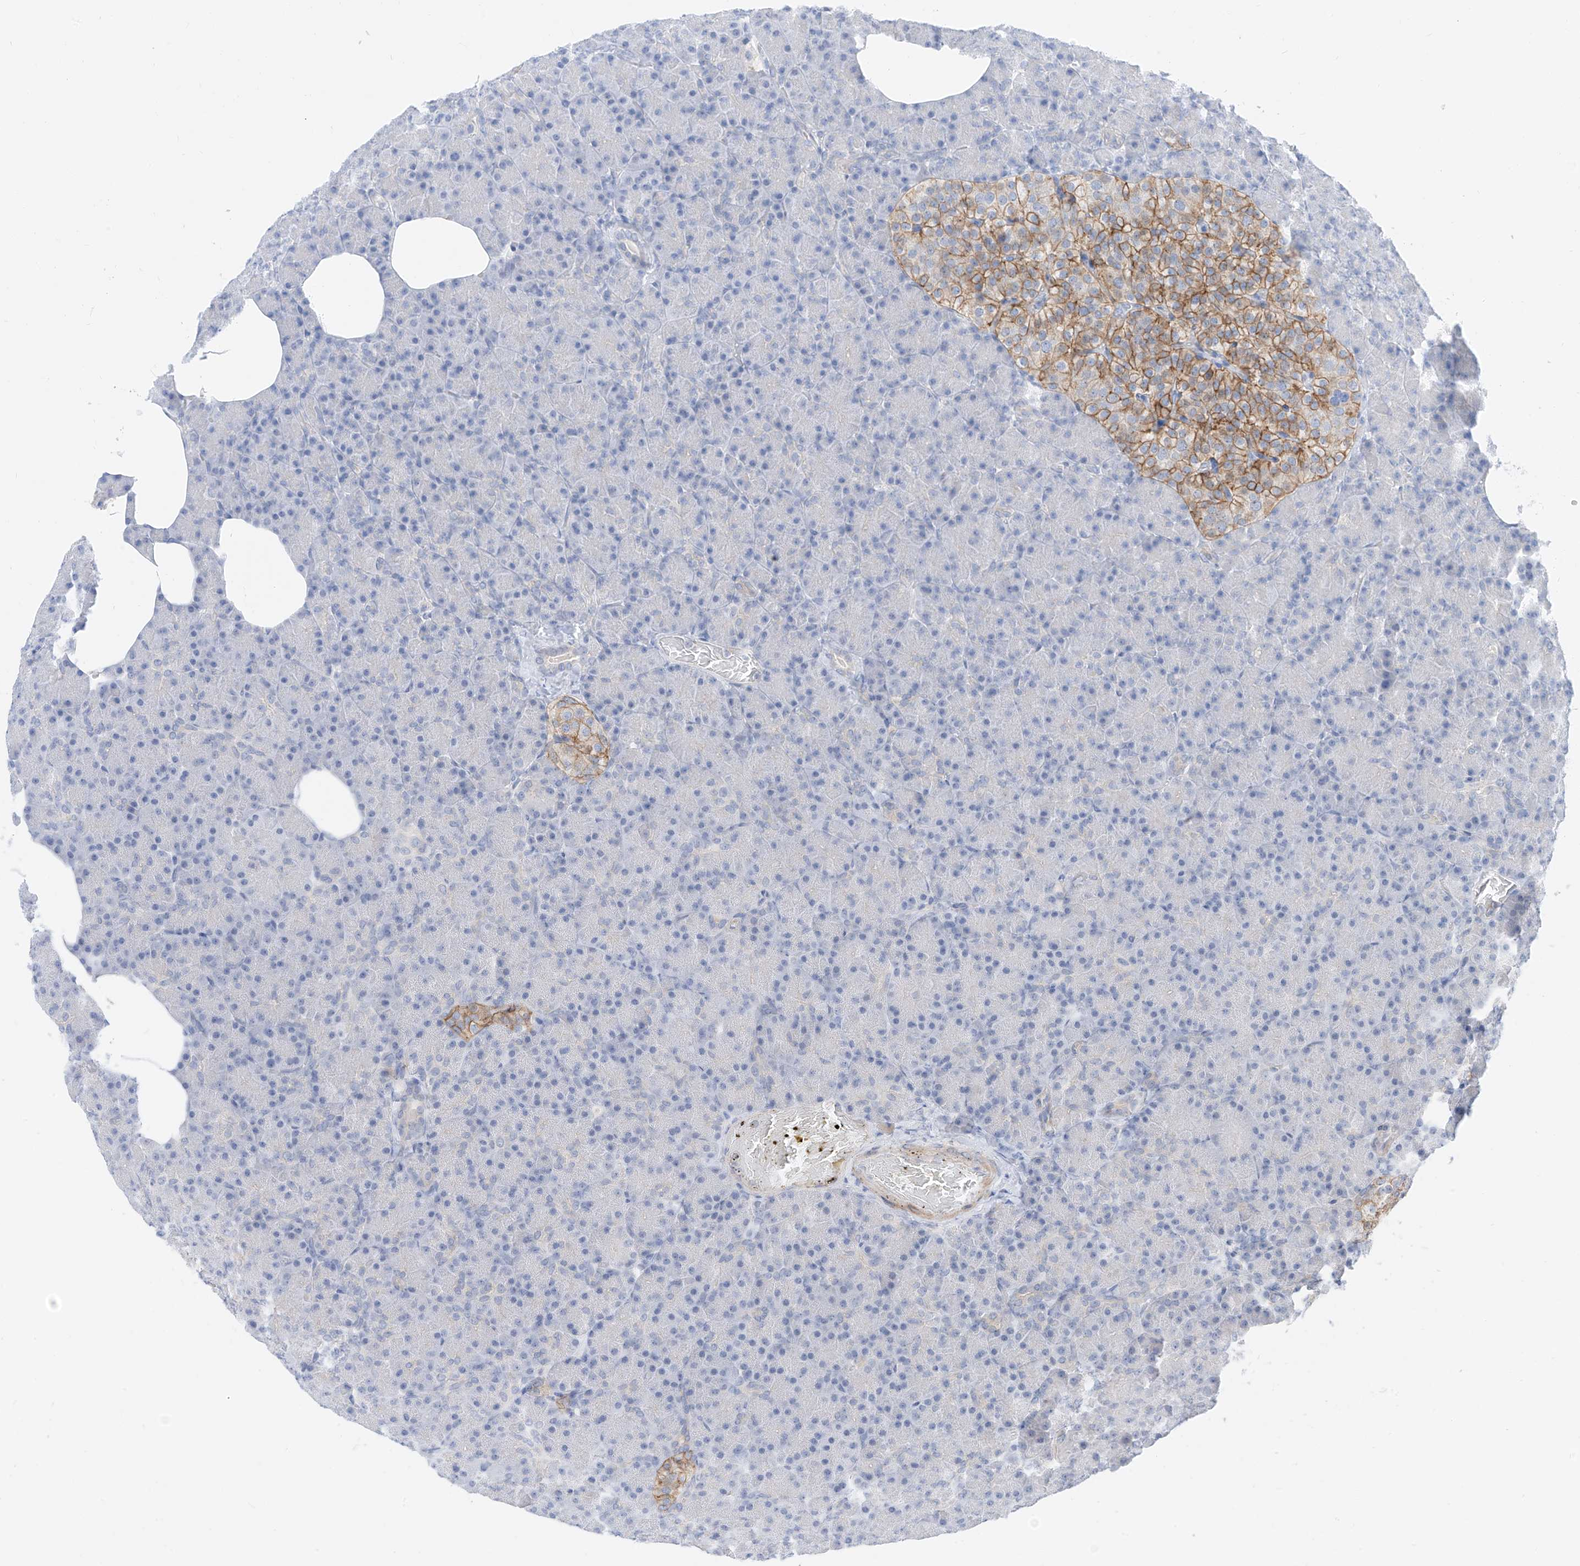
{"staining": {"intensity": "negative", "quantity": "none", "location": "none"}, "tissue": "pancreas", "cell_type": "Exocrine glandular cells", "image_type": "normal", "snomed": [{"axis": "morphology", "description": "Normal tissue, NOS"}, {"axis": "topography", "description": "Pancreas"}], "caption": "DAB immunohistochemical staining of unremarkable pancreas exhibits no significant positivity in exocrine glandular cells. Brightfield microscopy of immunohistochemistry stained with DAB (3,3'-diaminobenzidine) (brown) and hematoxylin (blue), captured at high magnification.", "gene": "ABLIM2", "patient": {"sex": "female", "age": 43}}